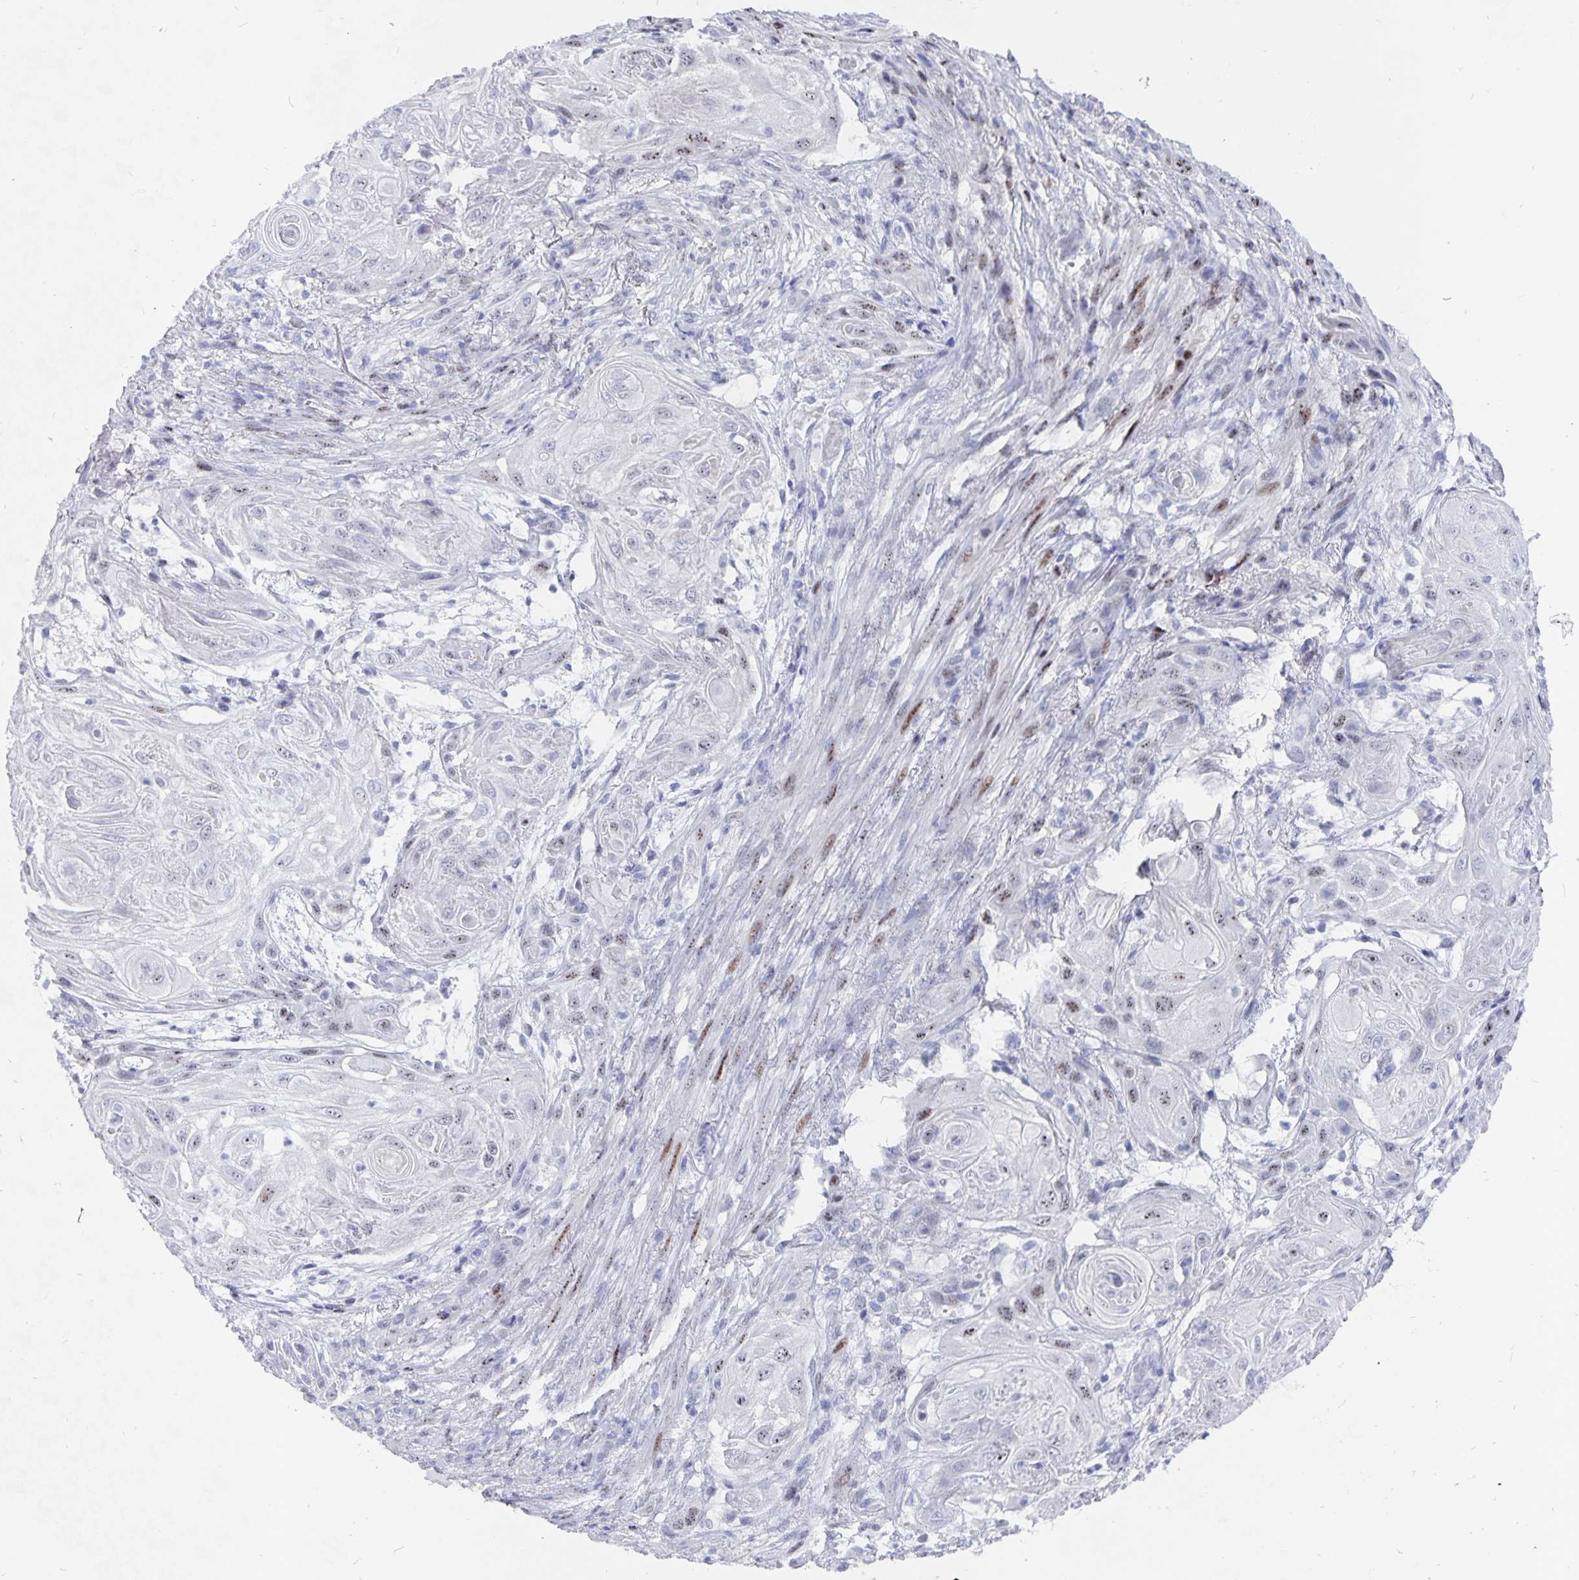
{"staining": {"intensity": "negative", "quantity": "none", "location": "none"}, "tissue": "skin cancer", "cell_type": "Tumor cells", "image_type": "cancer", "snomed": [{"axis": "morphology", "description": "Squamous cell carcinoma, NOS"}, {"axis": "topography", "description": "Skin"}], "caption": "The IHC image has no significant expression in tumor cells of skin squamous cell carcinoma tissue.", "gene": "SMOC1", "patient": {"sex": "male", "age": 62}}